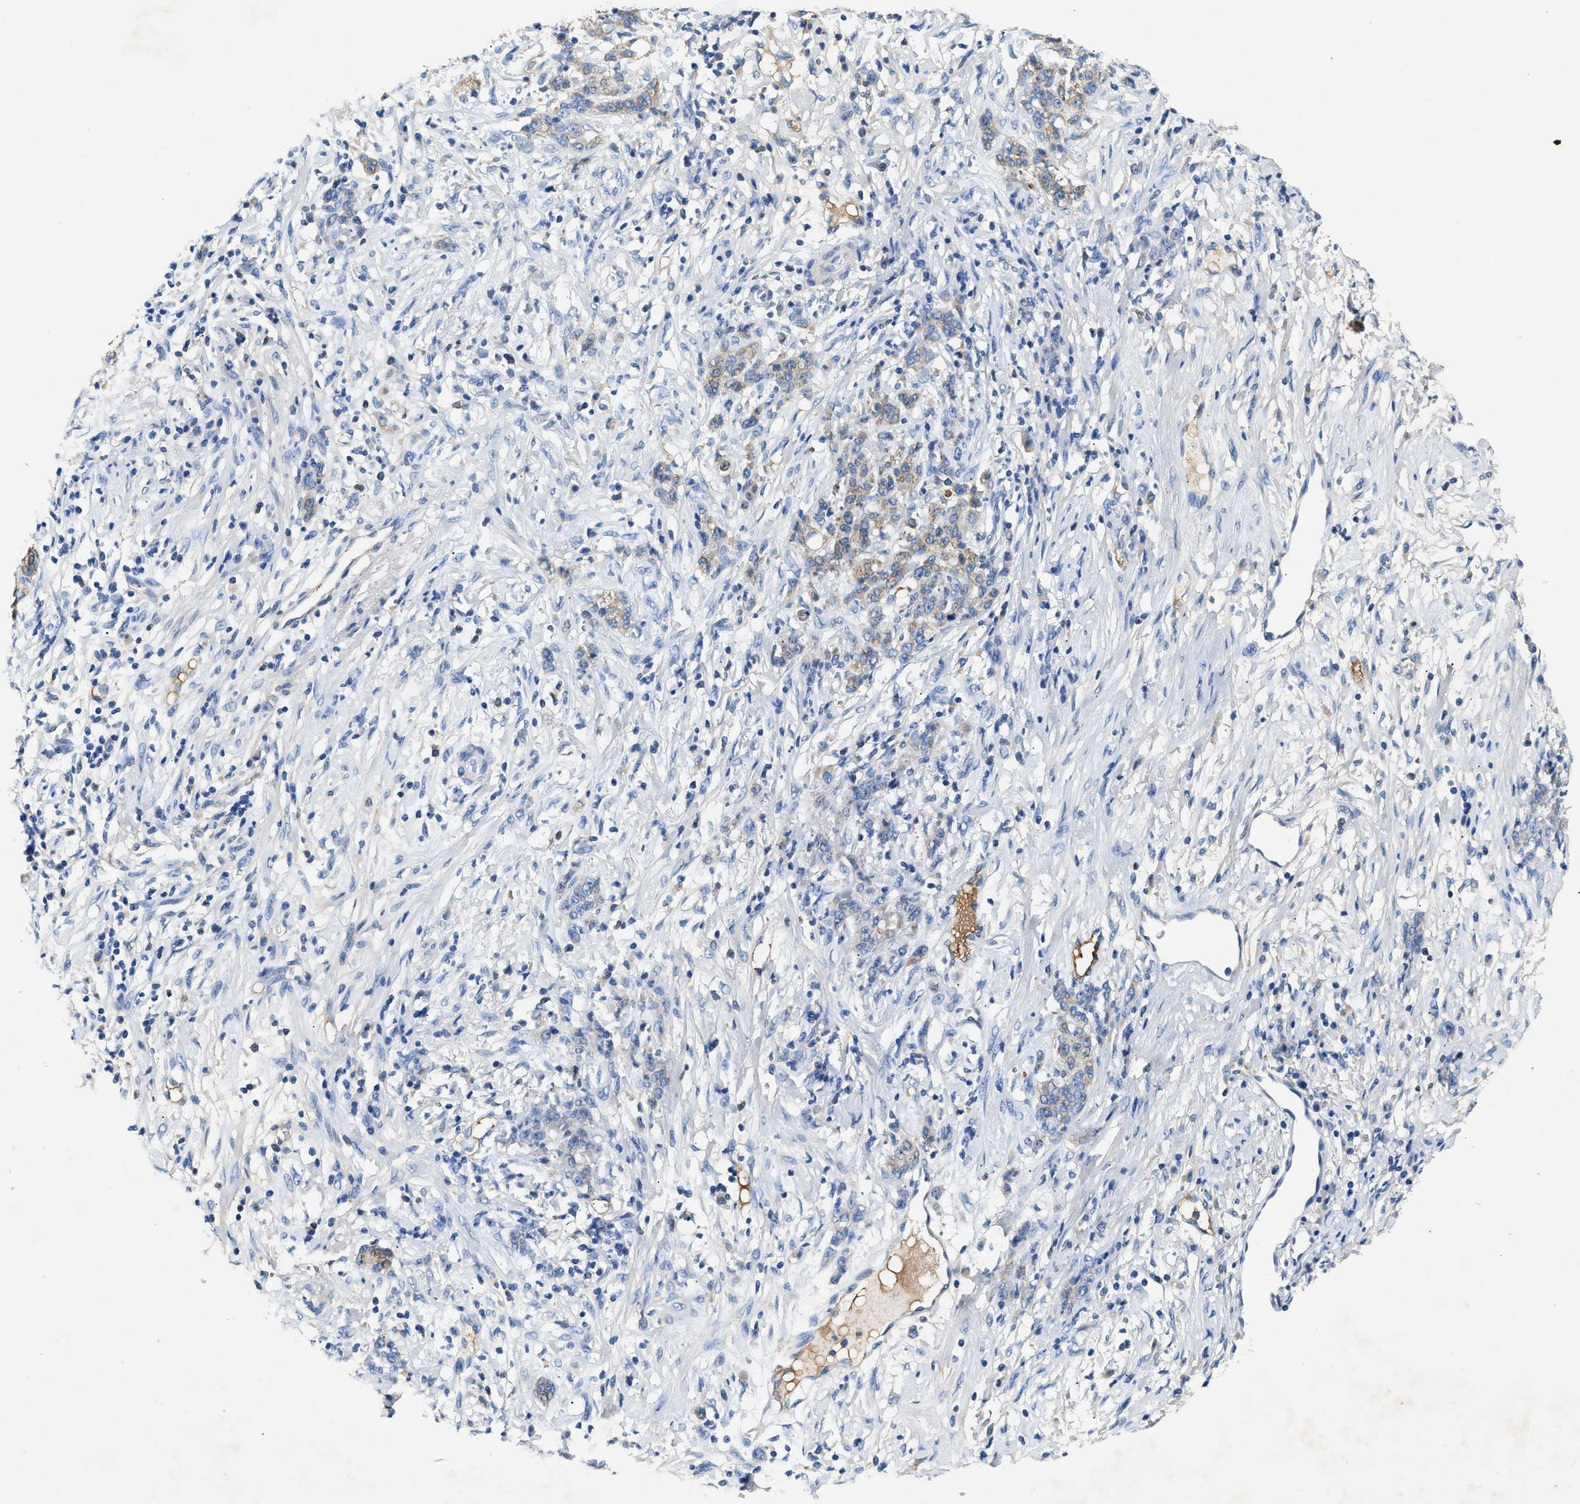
{"staining": {"intensity": "negative", "quantity": "none", "location": "none"}, "tissue": "stomach cancer", "cell_type": "Tumor cells", "image_type": "cancer", "snomed": [{"axis": "morphology", "description": "Adenocarcinoma, NOS"}, {"axis": "topography", "description": "Stomach, lower"}], "caption": "Tumor cells are negative for protein expression in human stomach cancer. Nuclei are stained in blue.", "gene": "TUT7", "patient": {"sex": "male", "age": 88}}